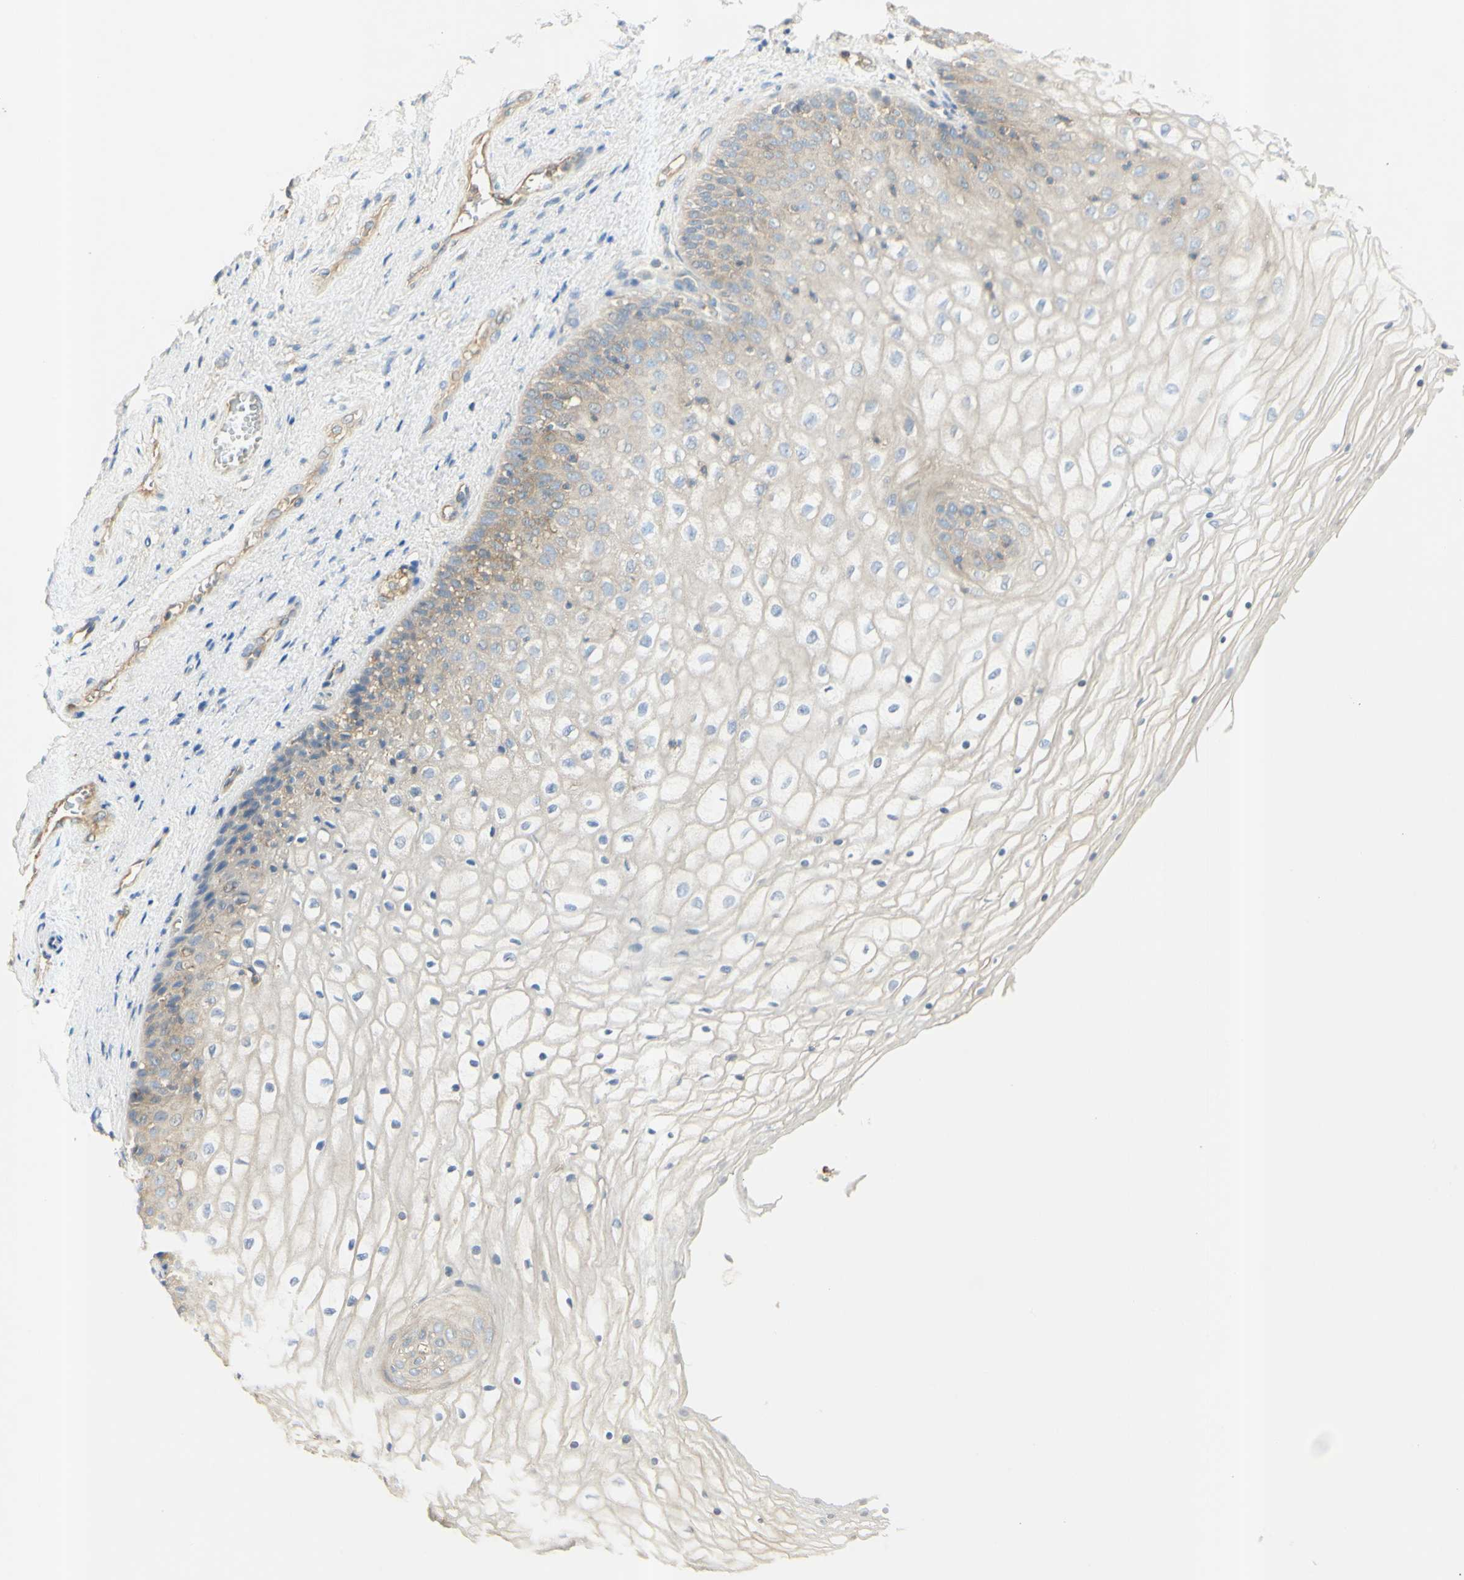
{"staining": {"intensity": "weak", "quantity": ">75%", "location": "cytoplasmic/membranous"}, "tissue": "vagina", "cell_type": "Squamous epithelial cells", "image_type": "normal", "snomed": [{"axis": "morphology", "description": "Normal tissue, NOS"}, {"axis": "topography", "description": "Vagina"}], "caption": "A histopathology image showing weak cytoplasmic/membranous staining in approximately >75% of squamous epithelial cells in unremarkable vagina, as visualized by brown immunohistochemical staining.", "gene": "IKBKG", "patient": {"sex": "female", "age": 34}}